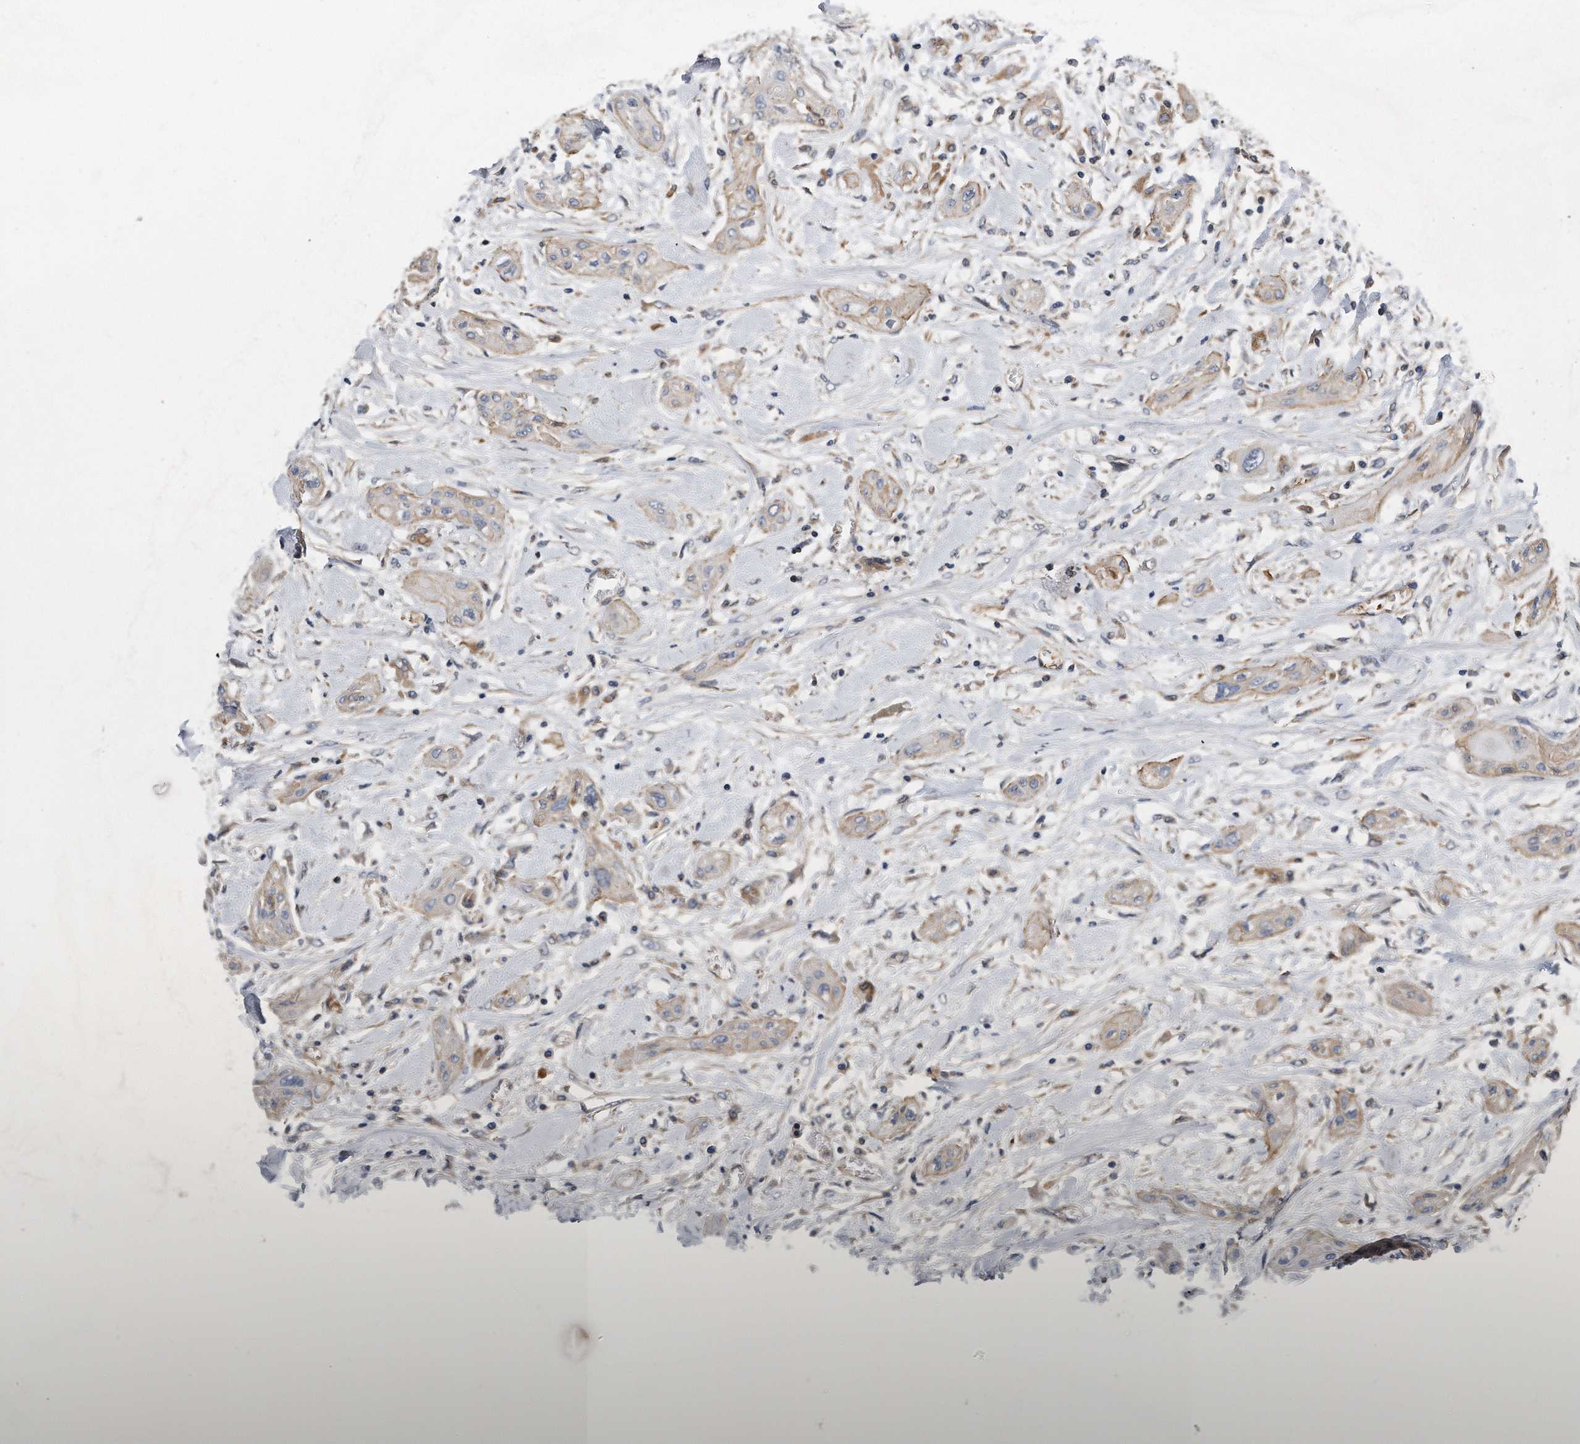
{"staining": {"intensity": "weak", "quantity": "25%-75%", "location": "cytoplasmic/membranous"}, "tissue": "lung cancer", "cell_type": "Tumor cells", "image_type": "cancer", "snomed": [{"axis": "morphology", "description": "Squamous cell carcinoma, NOS"}, {"axis": "topography", "description": "Lung"}], "caption": "Tumor cells display low levels of weak cytoplasmic/membranous positivity in approximately 25%-75% of cells in squamous cell carcinoma (lung).", "gene": "GPC1", "patient": {"sex": "female", "age": 47}}